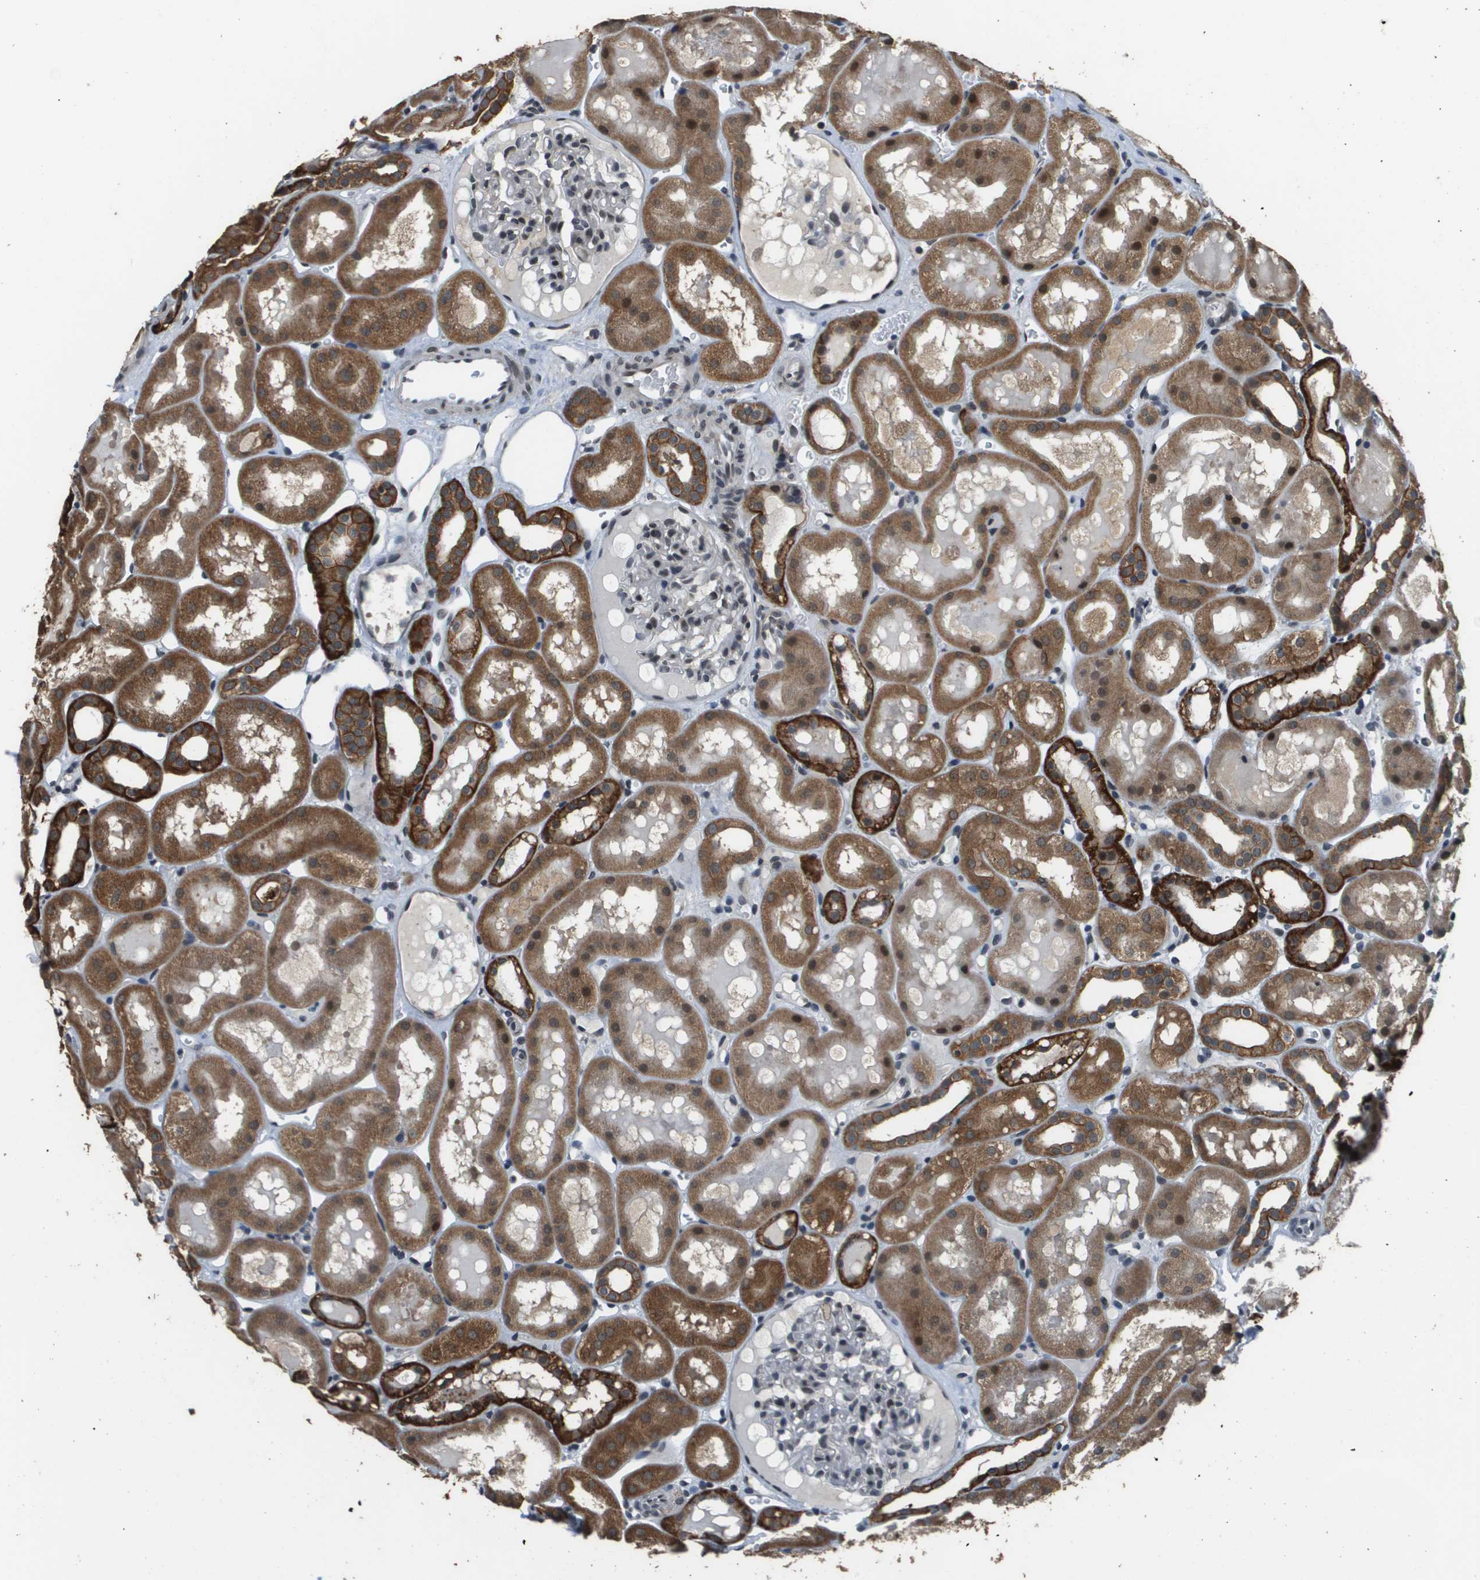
{"staining": {"intensity": "moderate", "quantity": "25%-75%", "location": "nuclear"}, "tissue": "kidney", "cell_type": "Cells in glomeruli", "image_type": "normal", "snomed": [{"axis": "morphology", "description": "Normal tissue, NOS"}, {"axis": "topography", "description": "Kidney"}, {"axis": "topography", "description": "Urinary bladder"}], "caption": "Moderate nuclear protein staining is present in about 25%-75% of cells in glomeruli in kidney. (Brightfield microscopy of DAB IHC at high magnification).", "gene": "FANCC", "patient": {"sex": "male", "age": 16}}